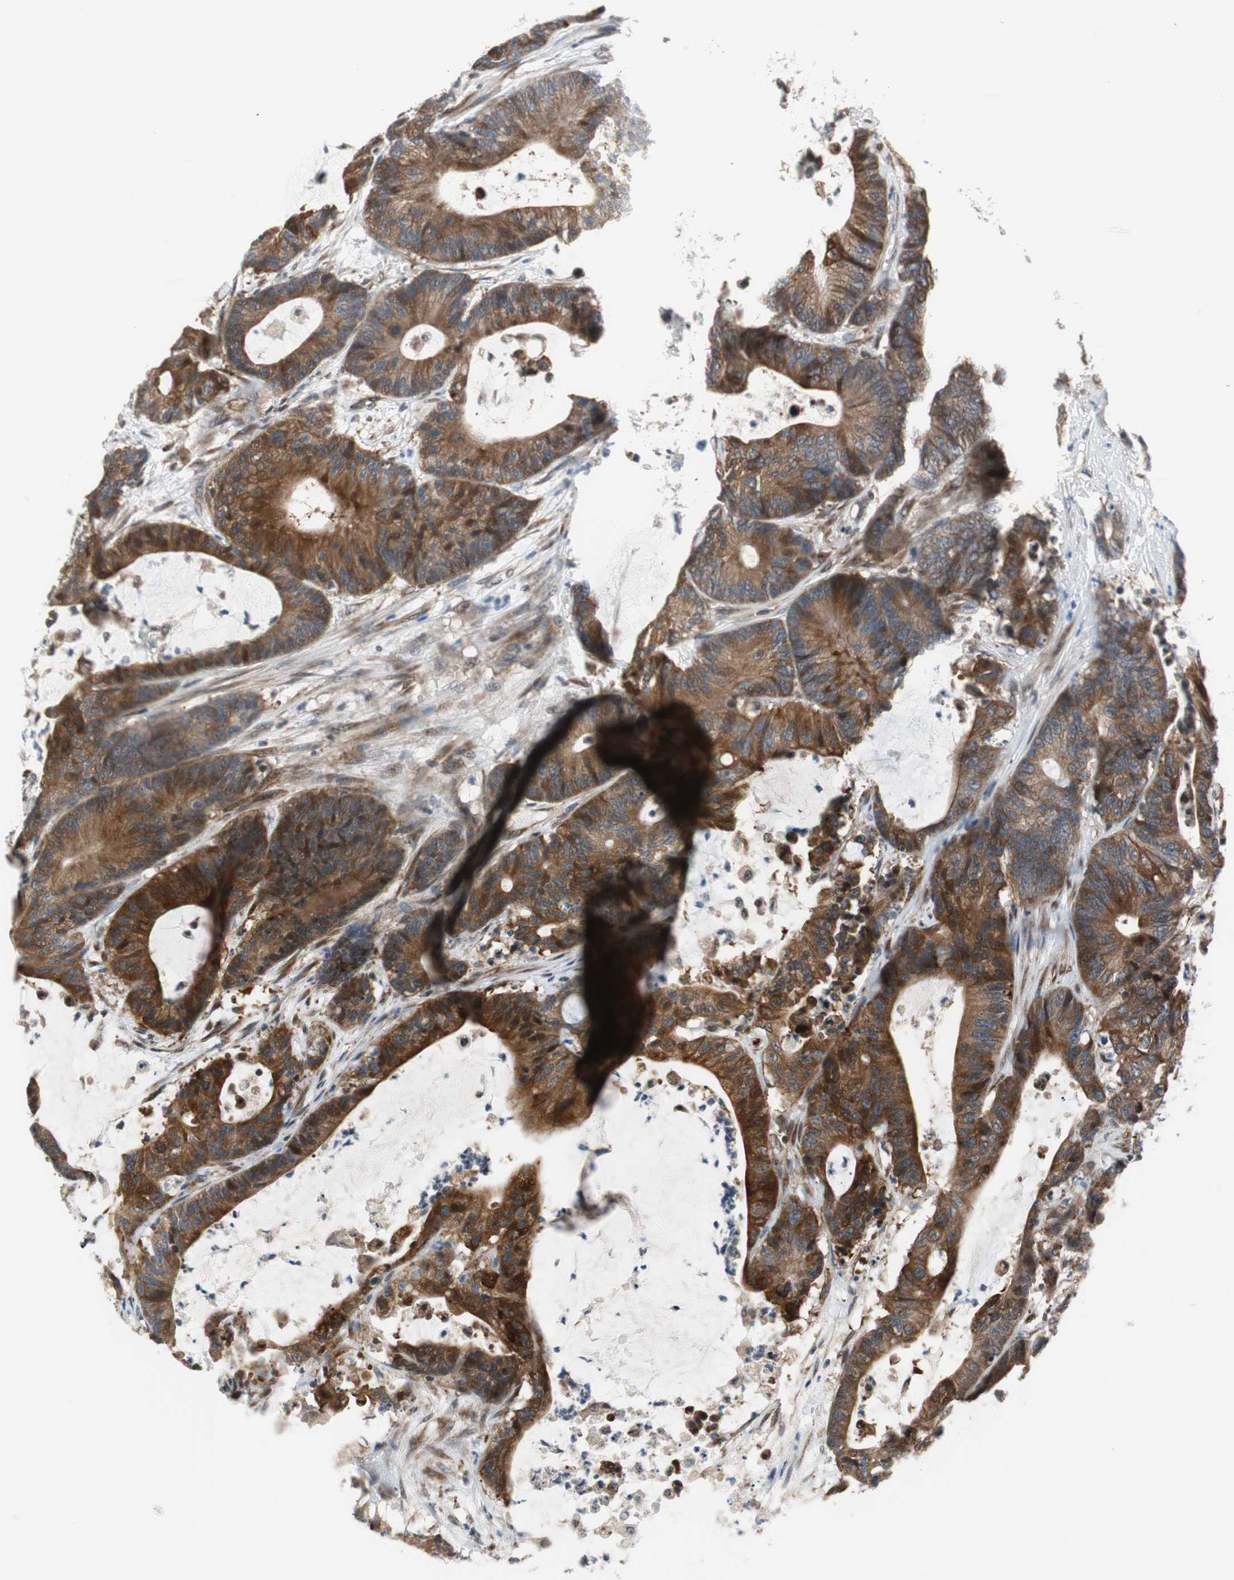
{"staining": {"intensity": "strong", "quantity": ">75%", "location": "cytoplasmic/membranous"}, "tissue": "colorectal cancer", "cell_type": "Tumor cells", "image_type": "cancer", "snomed": [{"axis": "morphology", "description": "Adenocarcinoma, NOS"}, {"axis": "topography", "description": "Colon"}], "caption": "IHC staining of colorectal cancer (adenocarcinoma), which displays high levels of strong cytoplasmic/membranous staining in about >75% of tumor cells indicating strong cytoplasmic/membranous protein staining. The staining was performed using DAB (3,3'-diaminobenzidine) (brown) for protein detection and nuclei were counterstained in hematoxylin (blue).", "gene": "ZNF512B", "patient": {"sex": "female", "age": 84}}